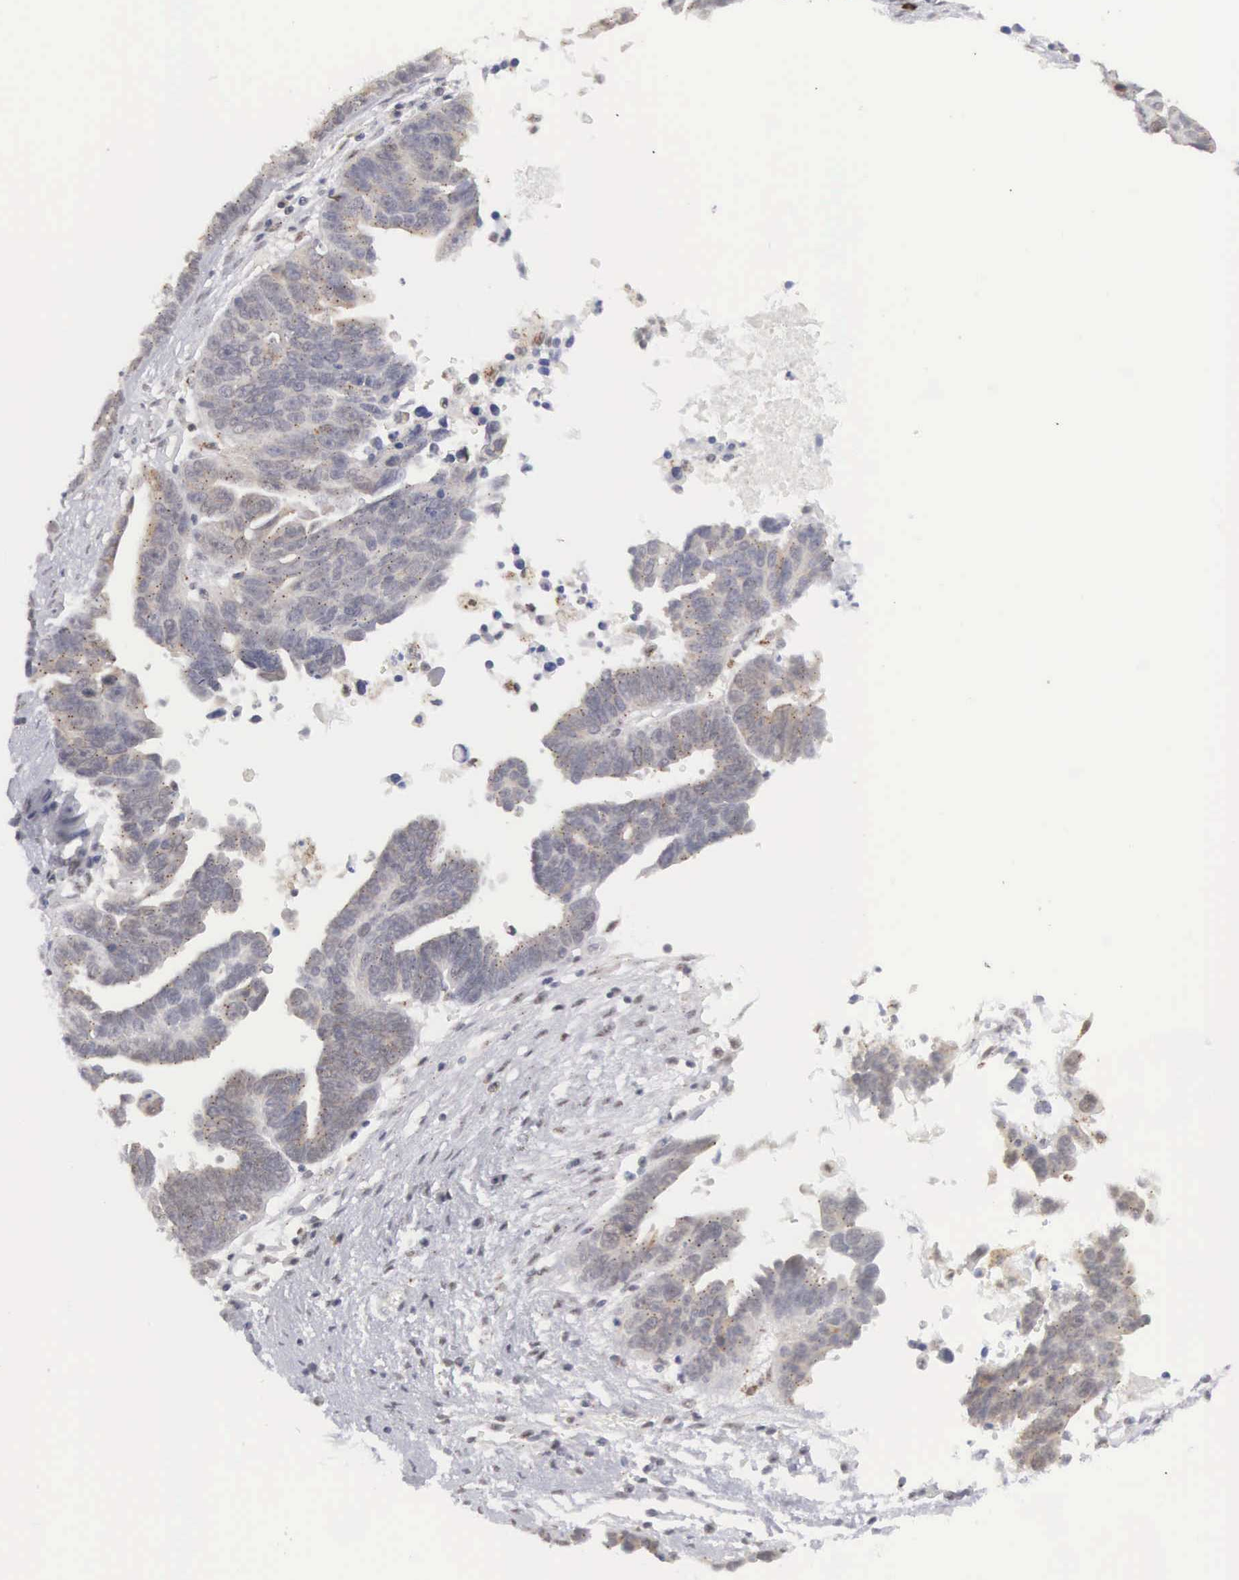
{"staining": {"intensity": "weak", "quantity": "25%-75%", "location": "cytoplasmic/membranous"}, "tissue": "ovarian cancer", "cell_type": "Tumor cells", "image_type": "cancer", "snomed": [{"axis": "morphology", "description": "Carcinoma, endometroid"}, {"axis": "morphology", "description": "Cystadenocarcinoma, serous, NOS"}, {"axis": "topography", "description": "Ovary"}], "caption": "Ovarian endometroid carcinoma stained for a protein shows weak cytoplasmic/membranous positivity in tumor cells.", "gene": "MNAT1", "patient": {"sex": "female", "age": 45}}